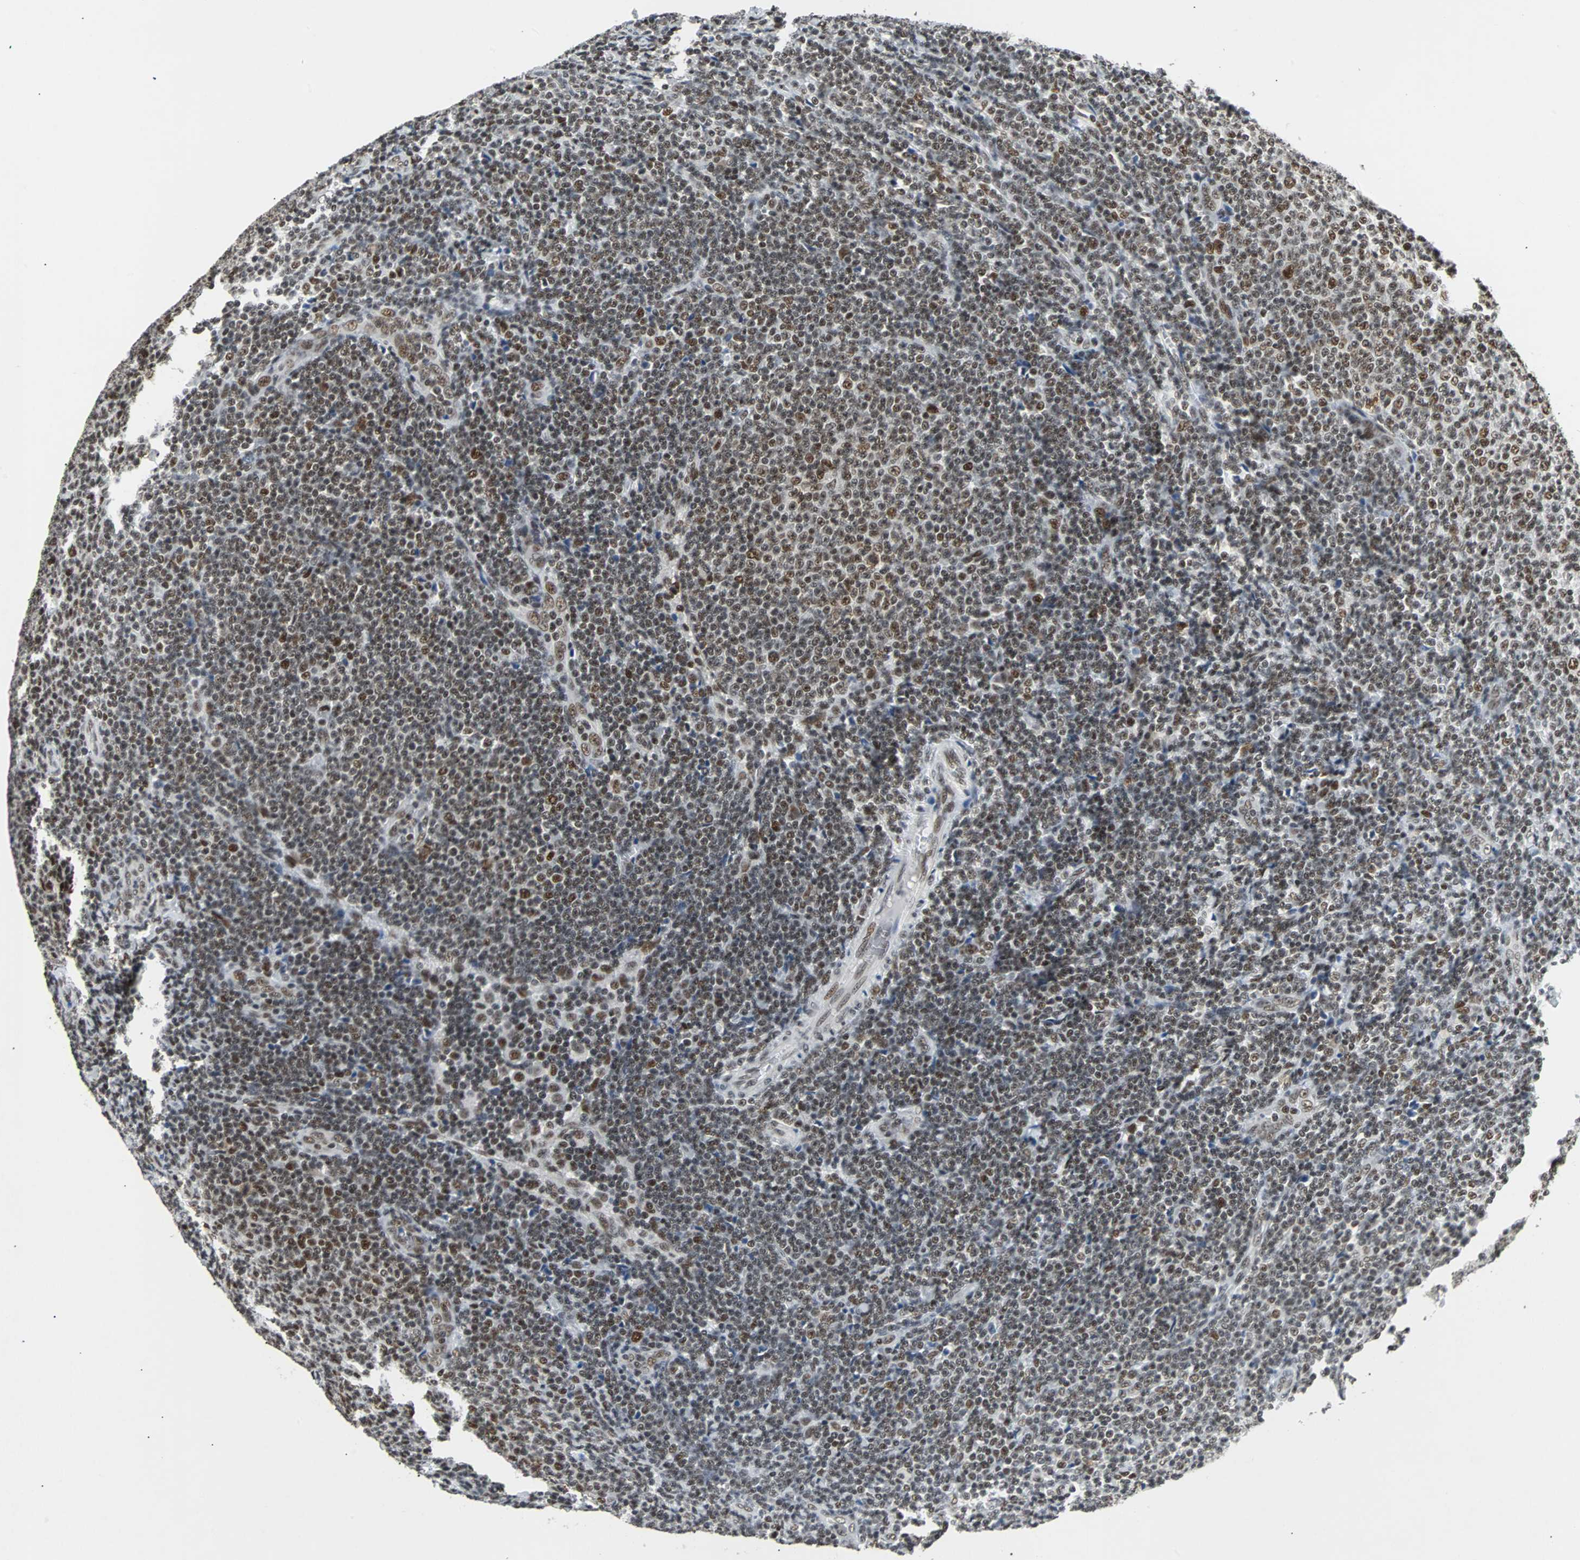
{"staining": {"intensity": "moderate", "quantity": "25%-75%", "location": "nuclear"}, "tissue": "lymphoma", "cell_type": "Tumor cells", "image_type": "cancer", "snomed": [{"axis": "morphology", "description": "Malignant lymphoma, non-Hodgkin's type, Low grade"}, {"axis": "topography", "description": "Lymph node"}], "caption": "A brown stain shows moderate nuclear staining of a protein in lymphoma tumor cells.", "gene": "GATAD2A", "patient": {"sex": "male", "age": 66}}